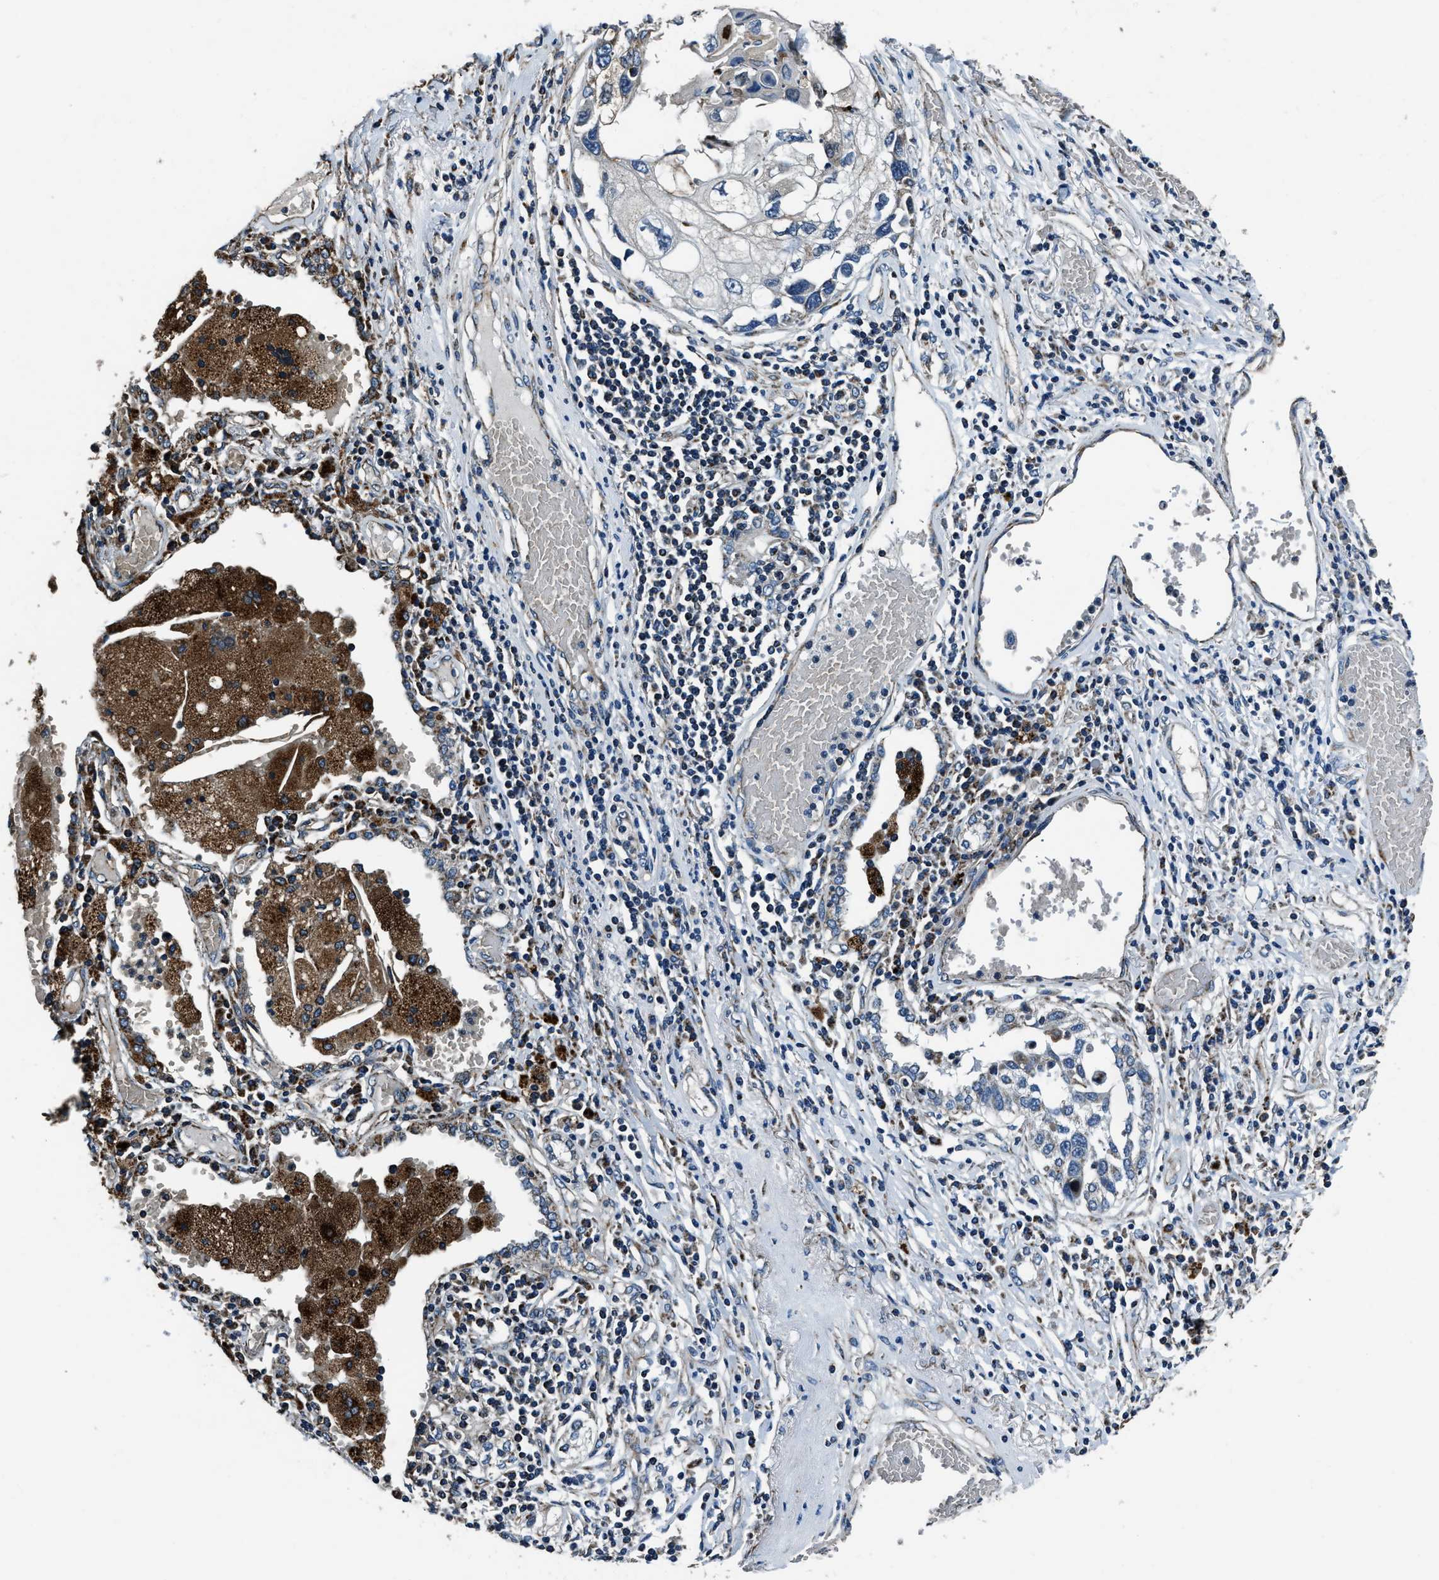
{"staining": {"intensity": "negative", "quantity": "none", "location": "none"}, "tissue": "lung cancer", "cell_type": "Tumor cells", "image_type": "cancer", "snomed": [{"axis": "morphology", "description": "Squamous cell carcinoma, NOS"}, {"axis": "topography", "description": "Lung"}], "caption": "The immunohistochemistry micrograph has no significant expression in tumor cells of lung cancer (squamous cell carcinoma) tissue.", "gene": "OGDH", "patient": {"sex": "male", "age": 71}}